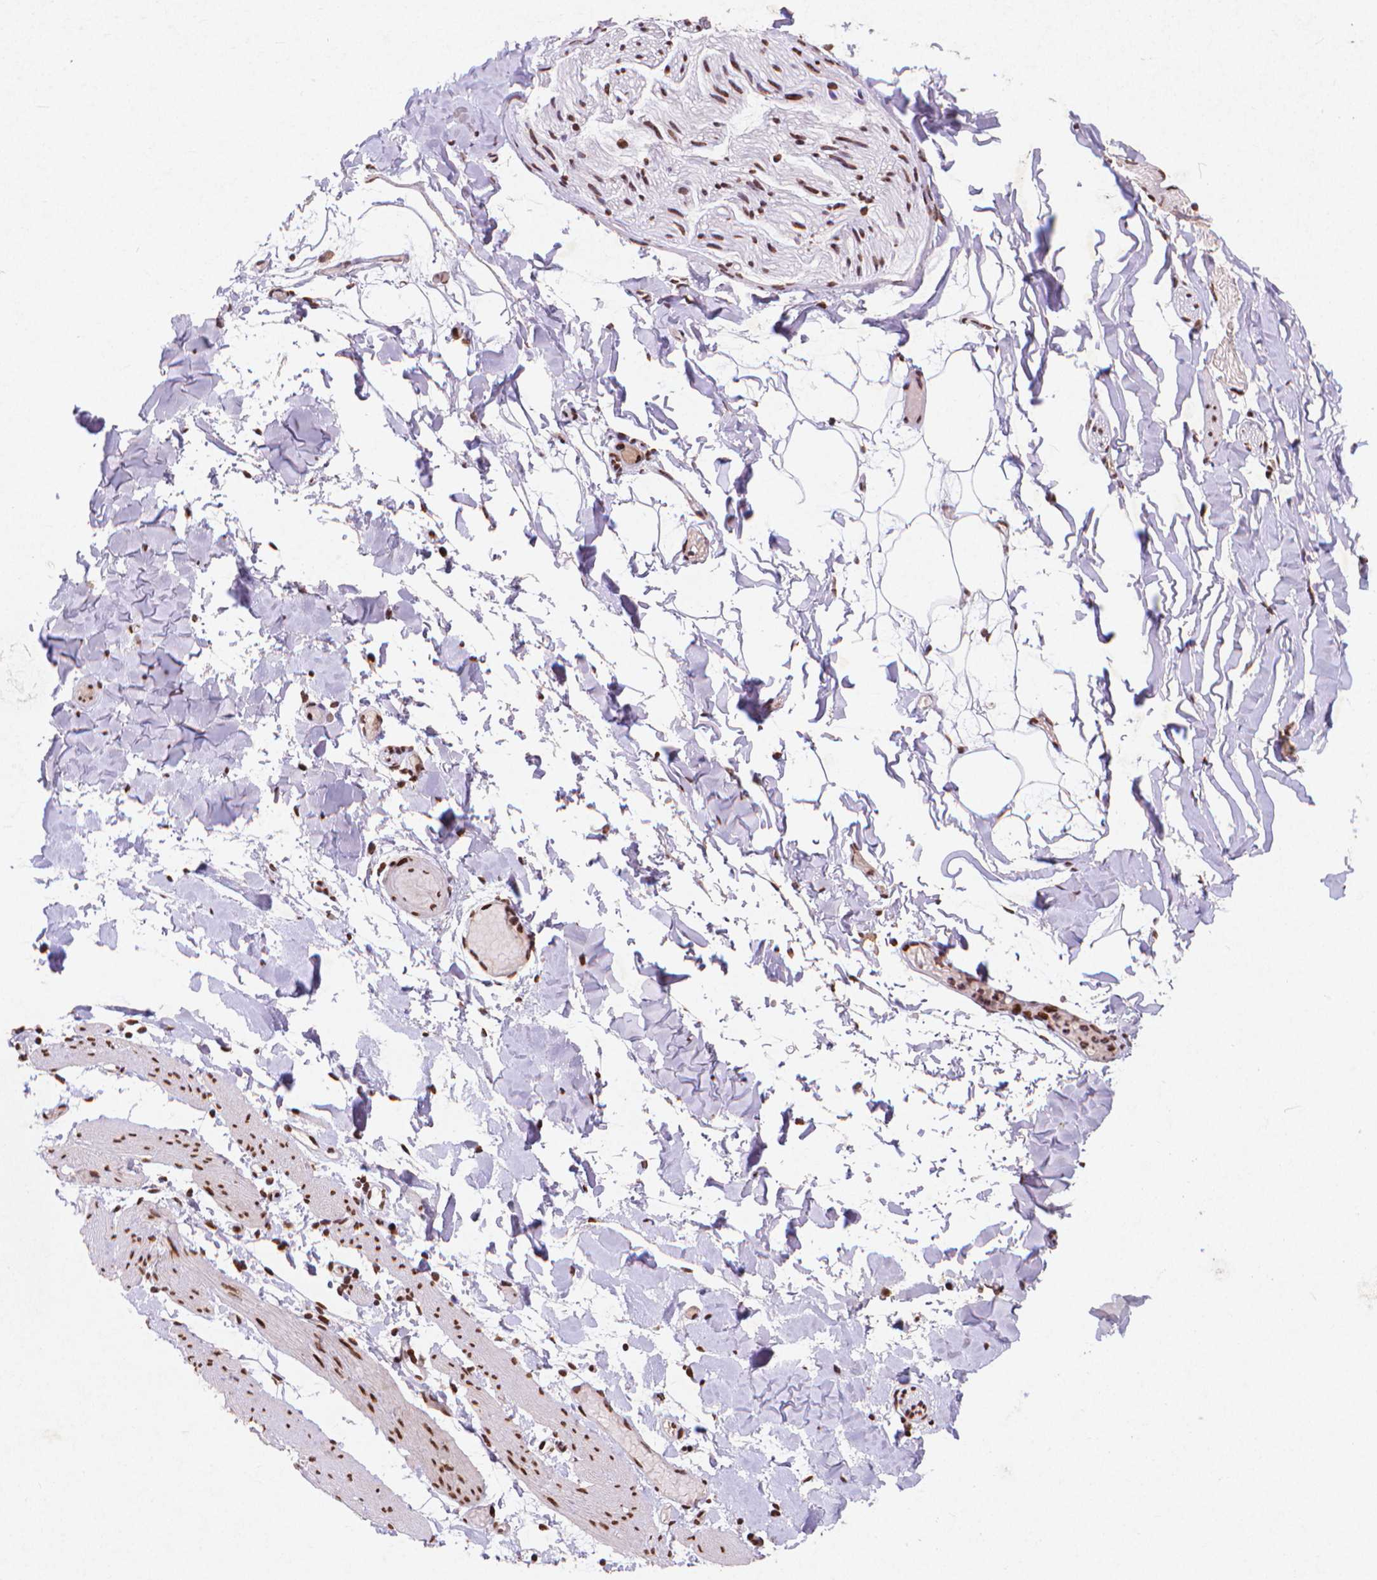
{"staining": {"intensity": "strong", "quantity": ">75%", "location": "nuclear"}, "tissue": "adipose tissue", "cell_type": "Adipocytes", "image_type": "normal", "snomed": [{"axis": "morphology", "description": "Normal tissue, NOS"}, {"axis": "topography", "description": "Gallbladder"}, {"axis": "topography", "description": "Peripheral nerve tissue"}], "caption": "Adipocytes reveal high levels of strong nuclear positivity in about >75% of cells in benign adipose tissue.", "gene": "CITED2", "patient": {"sex": "female", "age": 45}}